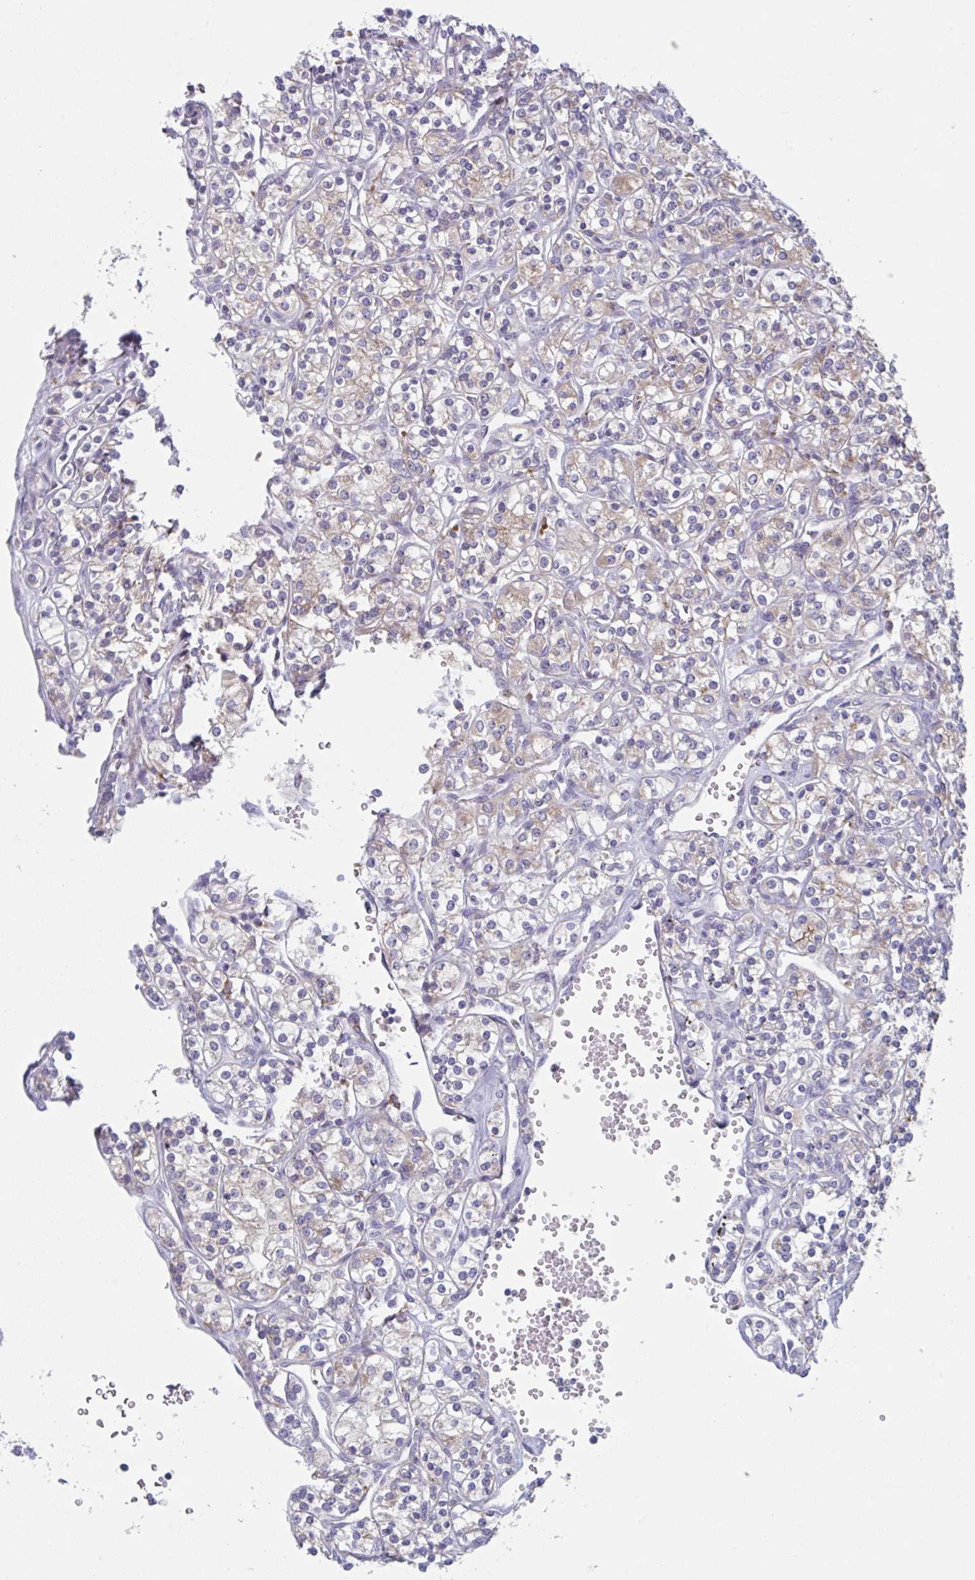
{"staining": {"intensity": "weak", "quantity": "25%-75%", "location": "cytoplasmic/membranous"}, "tissue": "renal cancer", "cell_type": "Tumor cells", "image_type": "cancer", "snomed": [{"axis": "morphology", "description": "Adenocarcinoma, NOS"}, {"axis": "topography", "description": "Kidney"}], "caption": "An IHC photomicrograph of neoplastic tissue is shown. Protein staining in brown labels weak cytoplasmic/membranous positivity in renal cancer (adenocarcinoma) within tumor cells.", "gene": "NIPSNAP1", "patient": {"sex": "male", "age": 77}}